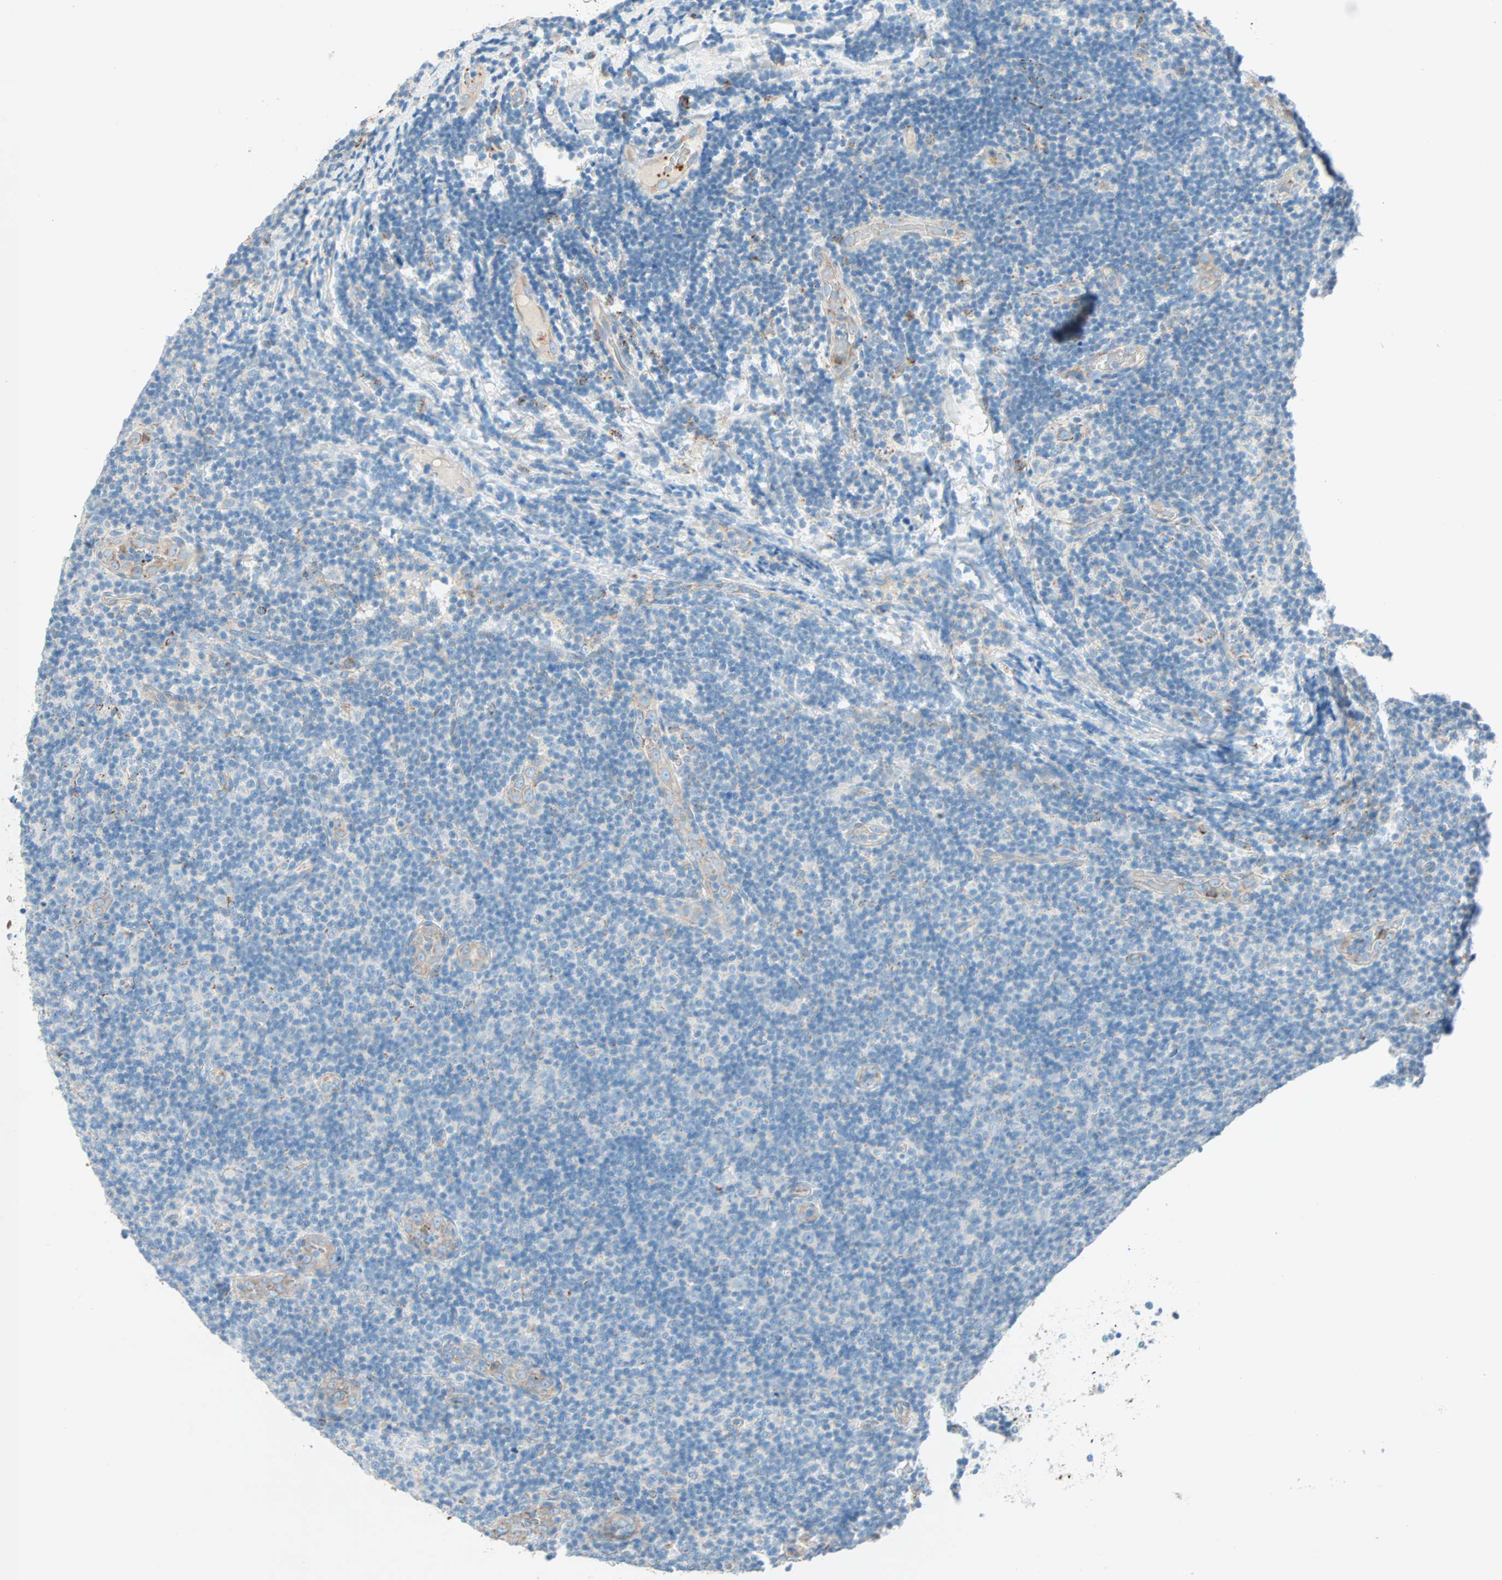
{"staining": {"intensity": "weak", "quantity": "25%-75%", "location": "cytoplasmic/membranous"}, "tissue": "lymphoma", "cell_type": "Tumor cells", "image_type": "cancer", "snomed": [{"axis": "morphology", "description": "Malignant lymphoma, non-Hodgkin's type, Low grade"}, {"axis": "topography", "description": "Lymph node"}], "caption": "Weak cytoplasmic/membranous positivity is appreciated in approximately 25%-75% of tumor cells in lymphoma.", "gene": "LY6G6F", "patient": {"sex": "male", "age": 83}}